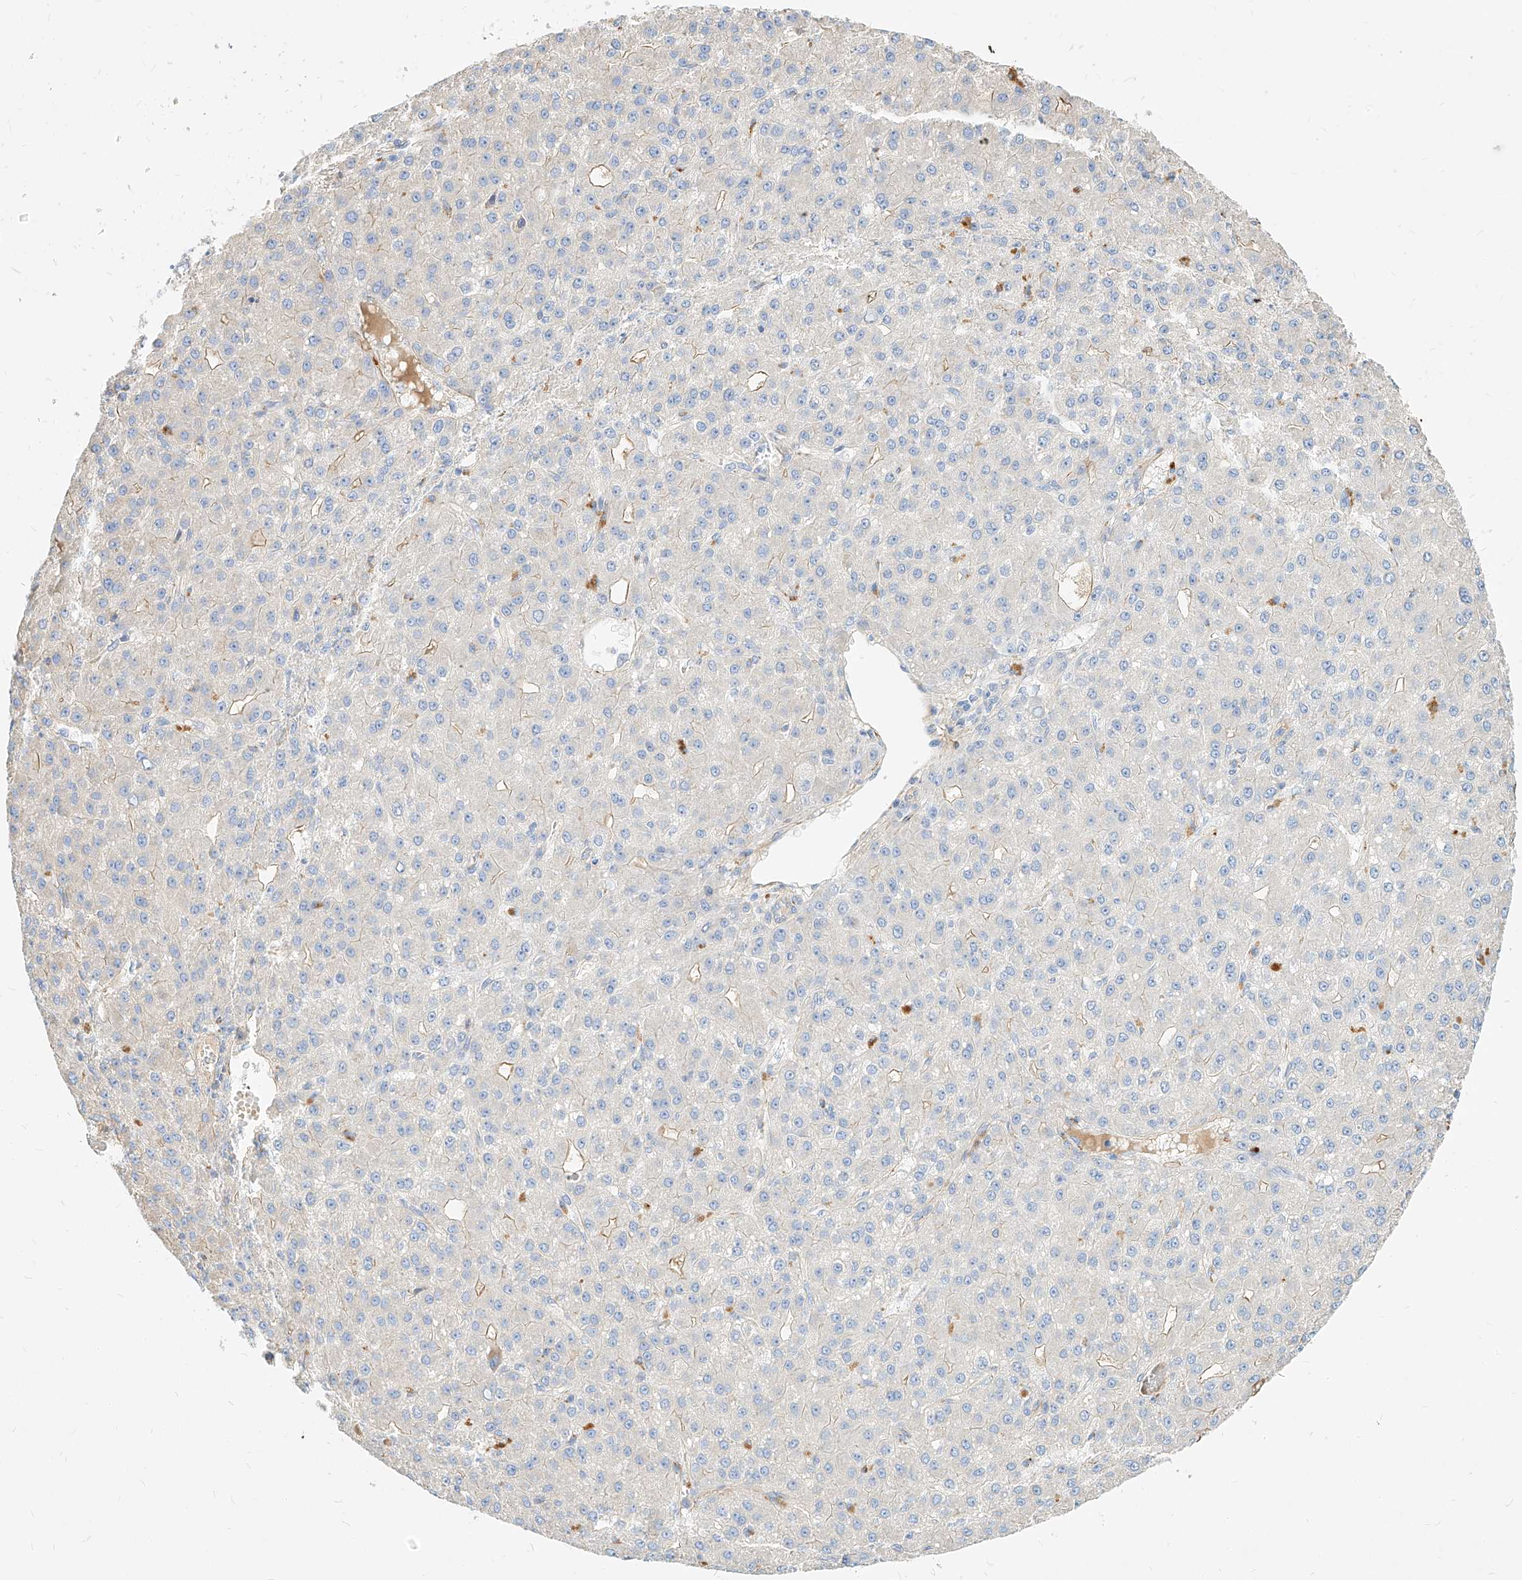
{"staining": {"intensity": "negative", "quantity": "none", "location": "none"}, "tissue": "liver cancer", "cell_type": "Tumor cells", "image_type": "cancer", "snomed": [{"axis": "morphology", "description": "Carcinoma, Hepatocellular, NOS"}, {"axis": "topography", "description": "Liver"}], "caption": "Protein analysis of hepatocellular carcinoma (liver) reveals no significant positivity in tumor cells.", "gene": "KCNH5", "patient": {"sex": "male", "age": 67}}